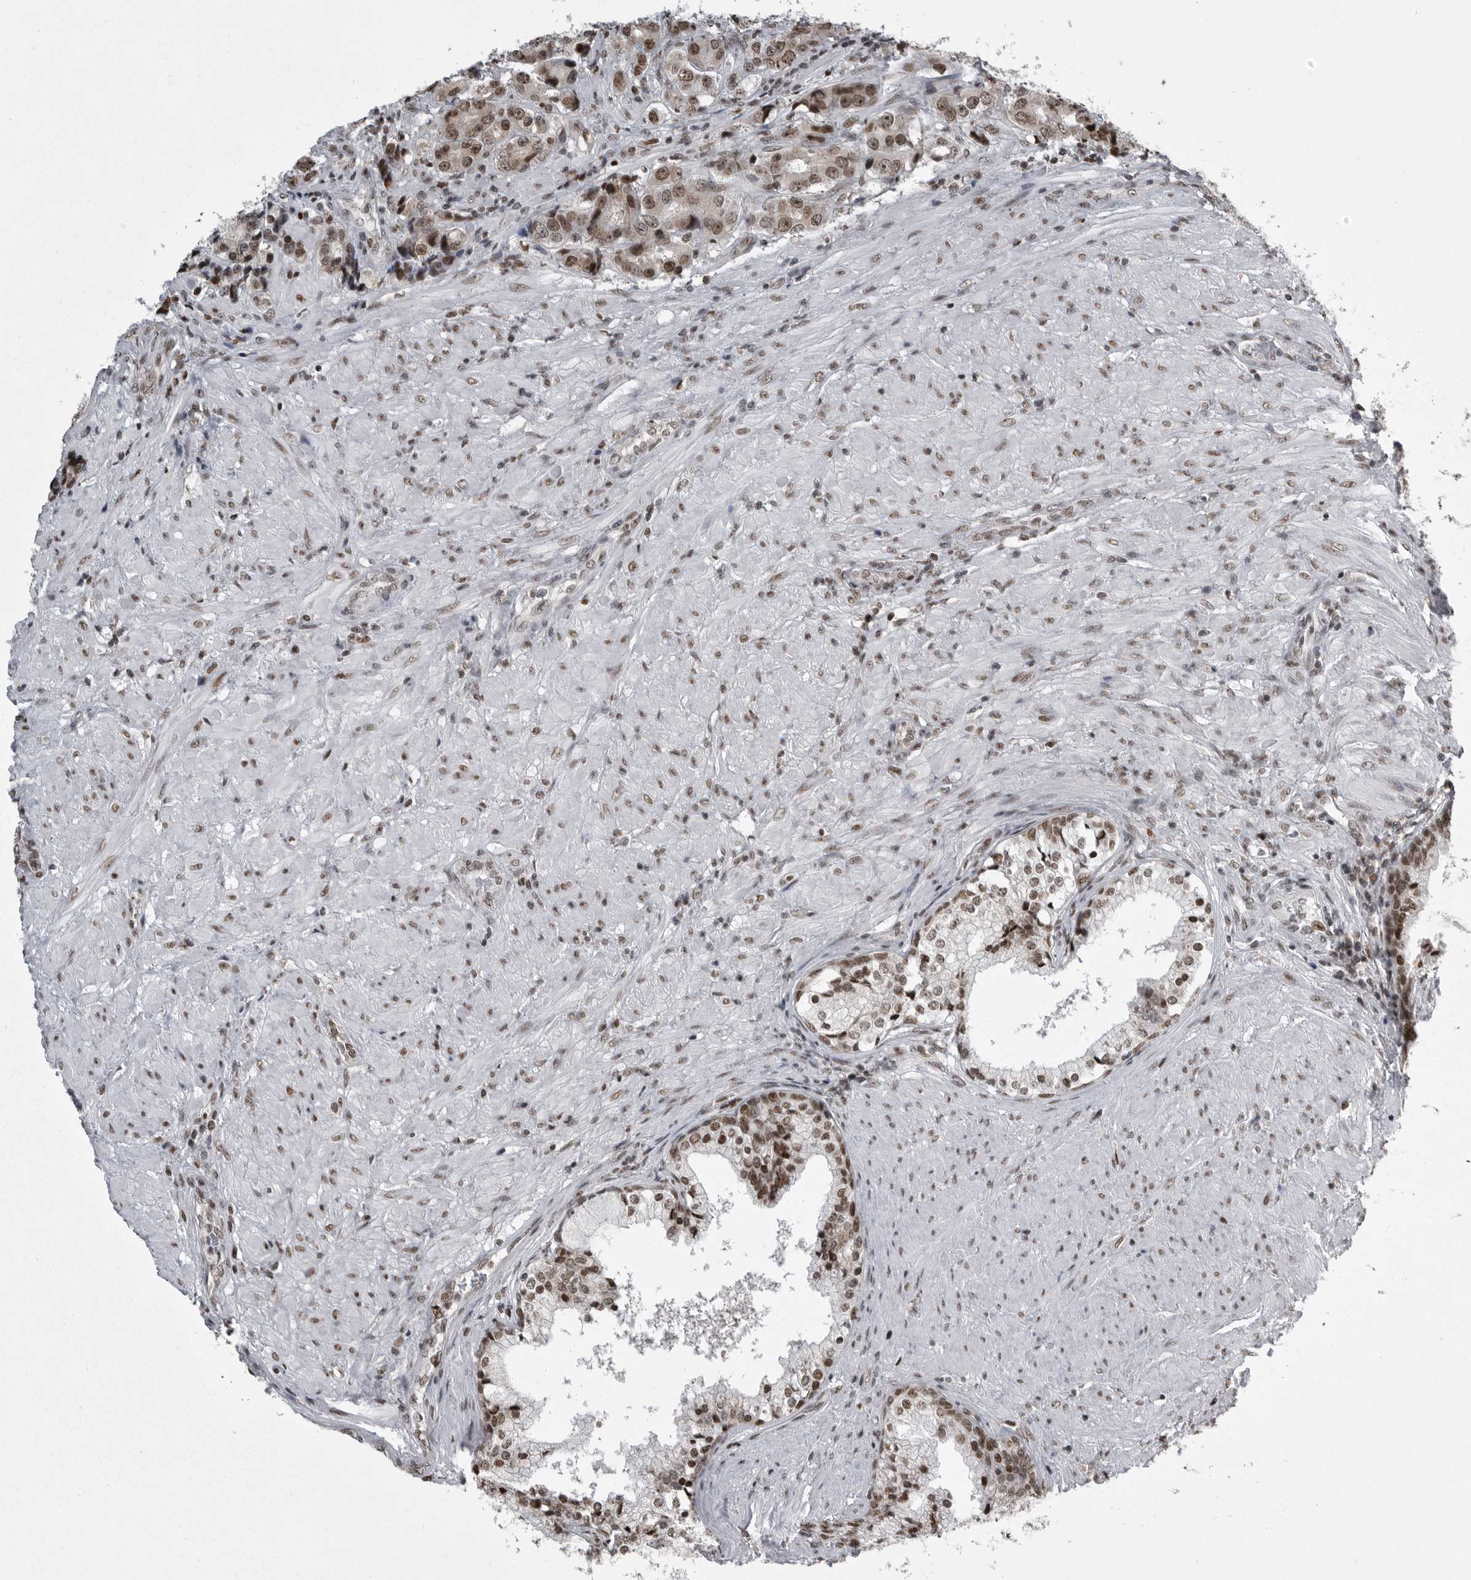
{"staining": {"intensity": "moderate", "quantity": ">75%", "location": "nuclear"}, "tissue": "prostate cancer", "cell_type": "Tumor cells", "image_type": "cancer", "snomed": [{"axis": "morphology", "description": "Adenocarcinoma, High grade"}, {"axis": "topography", "description": "Prostate"}], "caption": "An immunohistochemistry (IHC) image of neoplastic tissue is shown. Protein staining in brown highlights moderate nuclear positivity in prostate cancer within tumor cells.", "gene": "YAF2", "patient": {"sex": "male", "age": 60}}